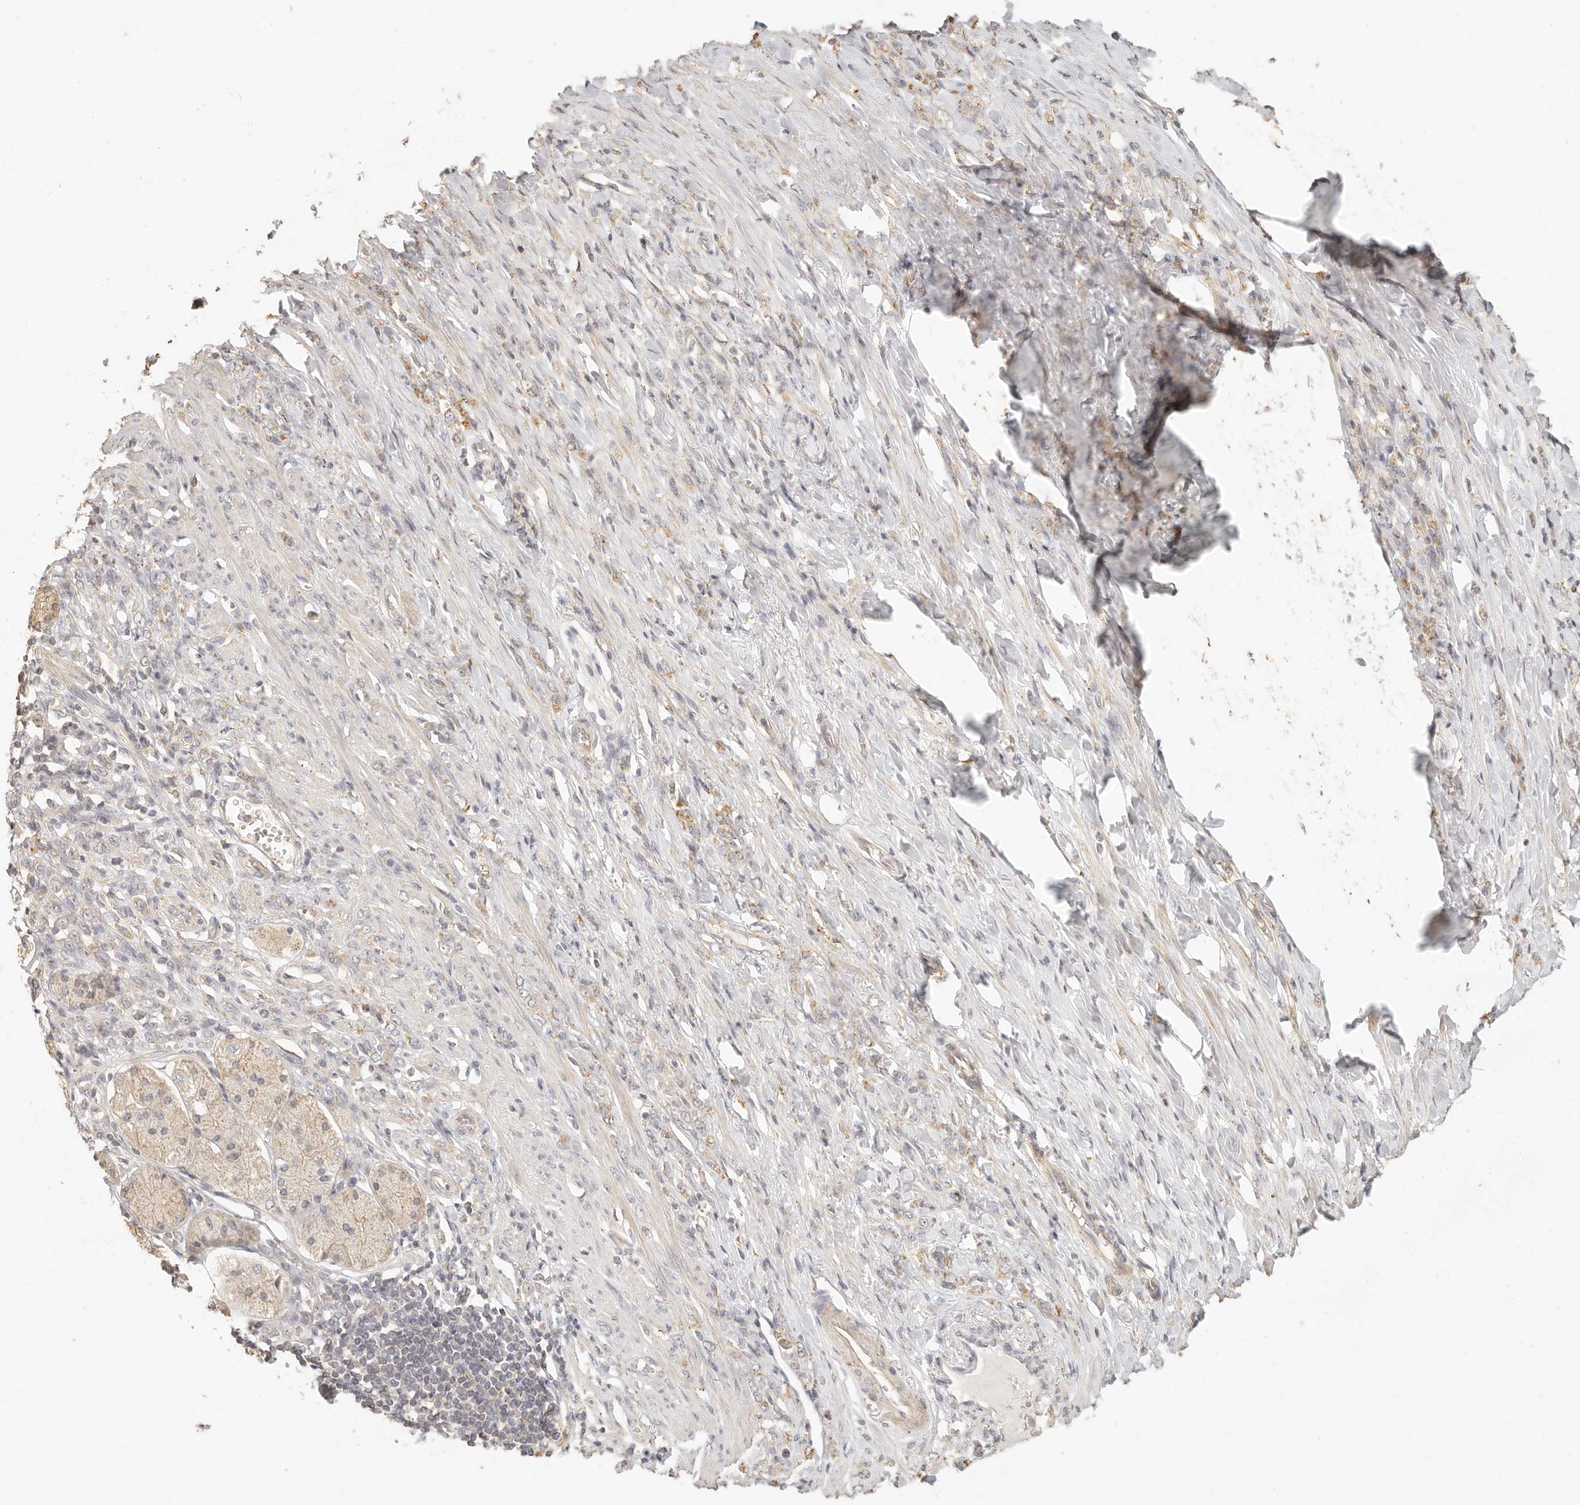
{"staining": {"intensity": "weak", "quantity": "25%-75%", "location": "cytoplasmic/membranous"}, "tissue": "stomach cancer", "cell_type": "Tumor cells", "image_type": "cancer", "snomed": [{"axis": "morphology", "description": "Normal tissue, NOS"}, {"axis": "morphology", "description": "Adenocarcinoma, NOS"}, {"axis": "topography", "description": "Stomach"}], "caption": "Stomach cancer (adenocarcinoma) was stained to show a protein in brown. There is low levels of weak cytoplasmic/membranous positivity in approximately 25%-75% of tumor cells.", "gene": "CNMD", "patient": {"sex": "male", "age": 82}}